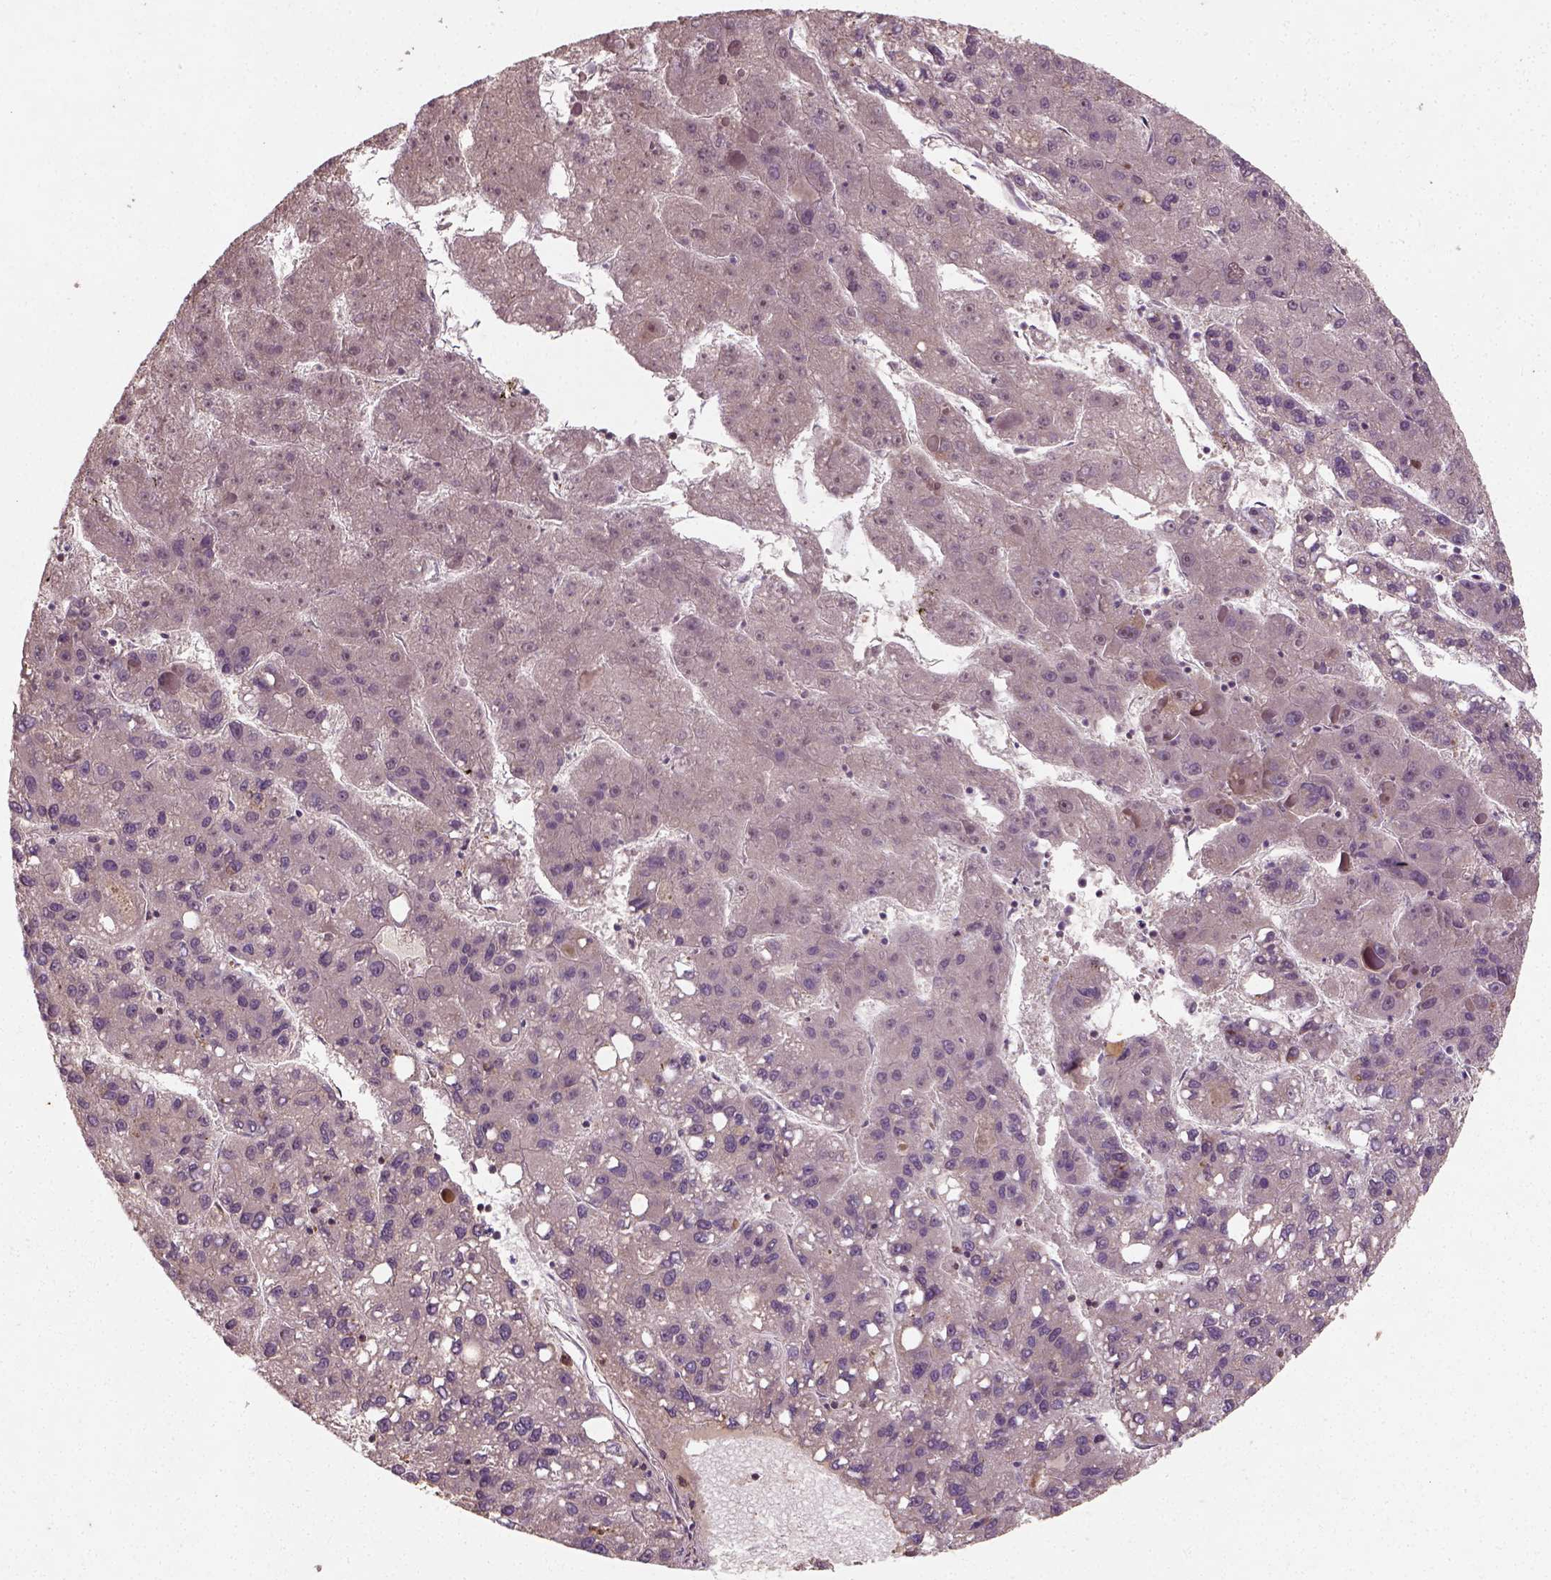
{"staining": {"intensity": "negative", "quantity": "none", "location": "none"}, "tissue": "liver cancer", "cell_type": "Tumor cells", "image_type": "cancer", "snomed": [{"axis": "morphology", "description": "Carcinoma, Hepatocellular, NOS"}, {"axis": "topography", "description": "Liver"}], "caption": "This is an immunohistochemistry photomicrograph of human liver cancer (hepatocellular carcinoma). There is no positivity in tumor cells.", "gene": "CAMKK1", "patient": {"sex": "female", "age": 82}}